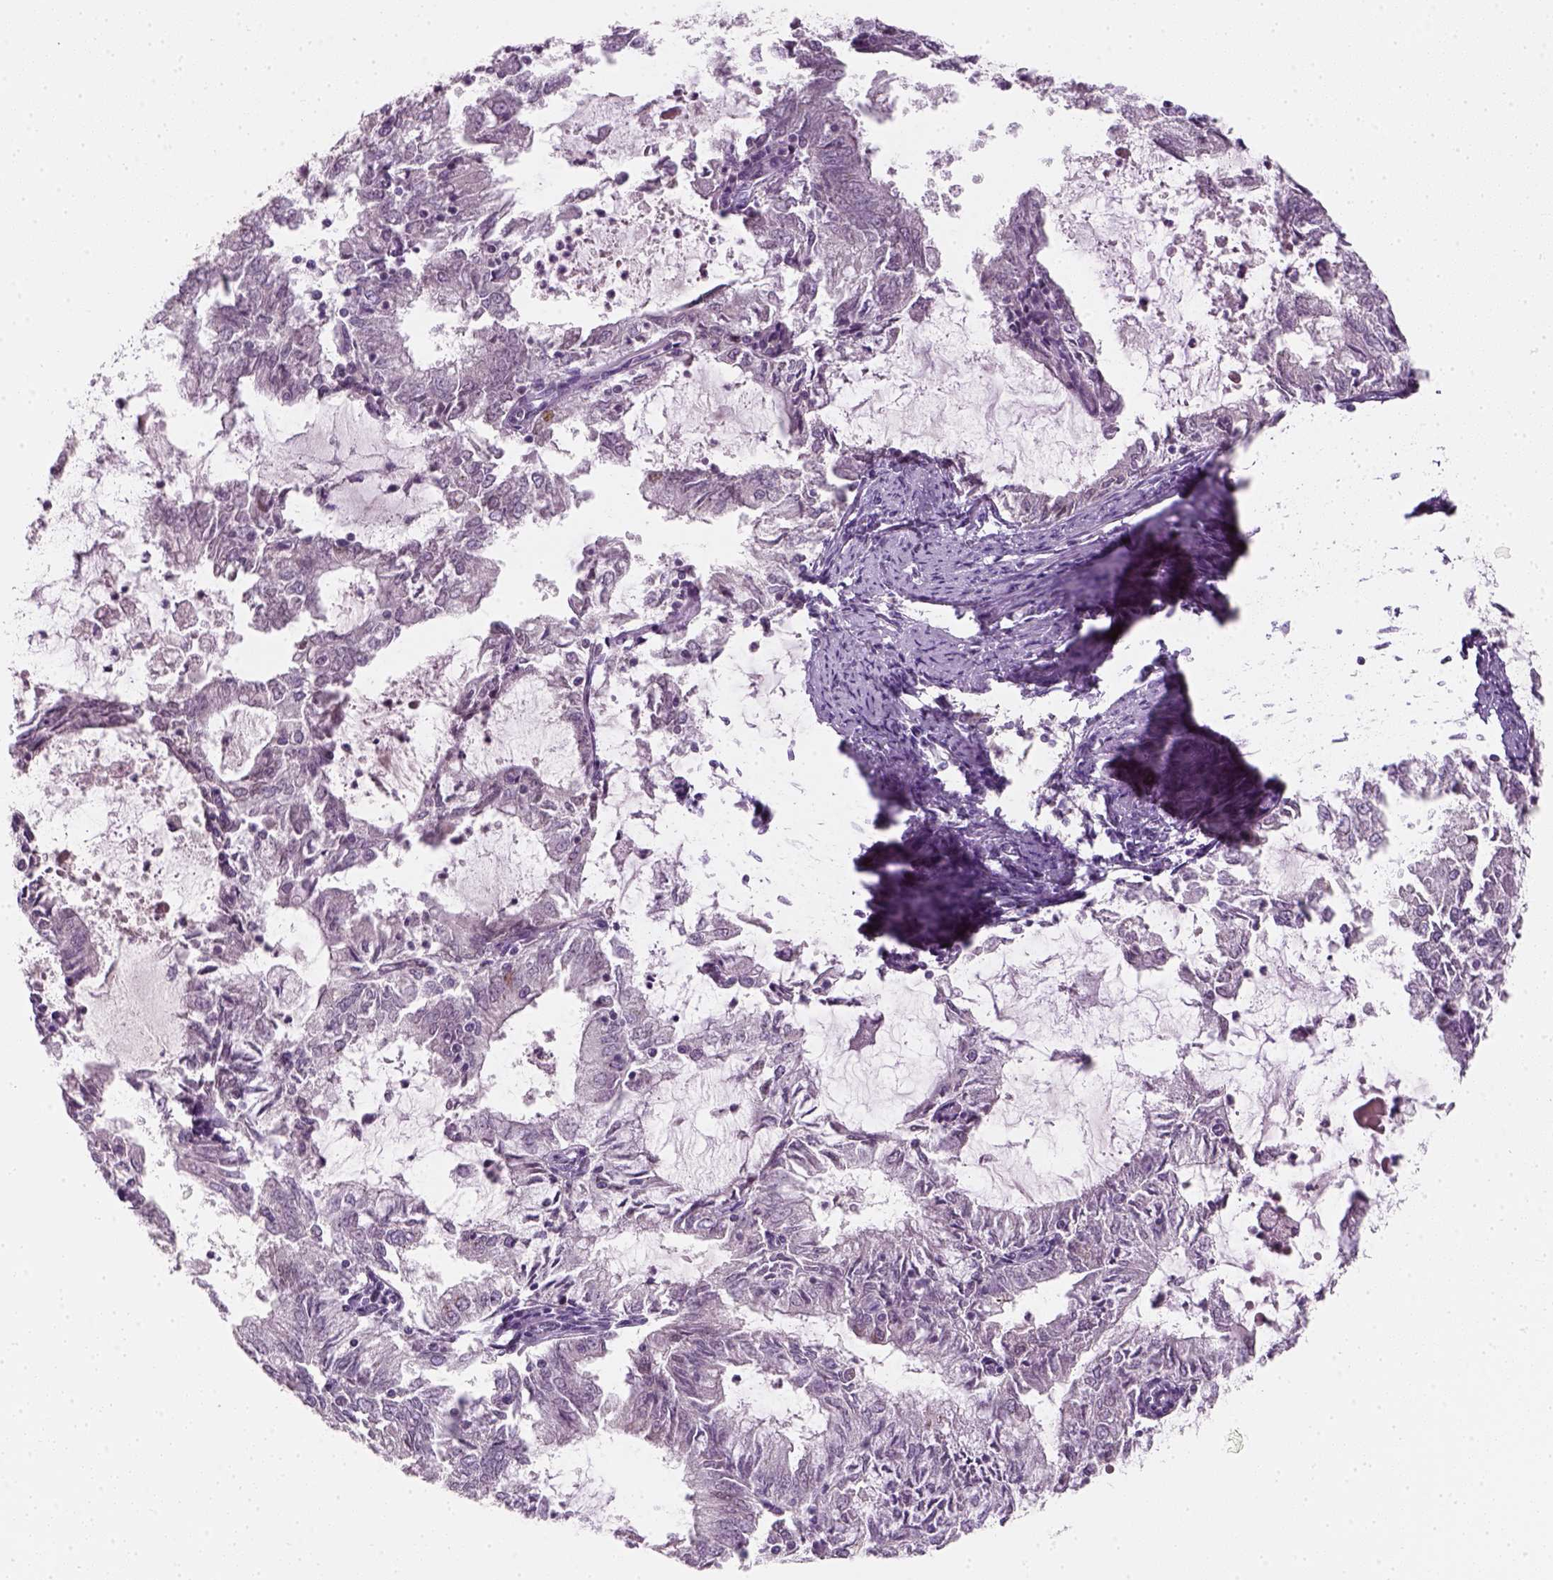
{"staining": {"intensity": "negative", "quantity": "none", "location": "none"}, "tissue": "endometrial cancer", "cell_type": "Tumor cells", "image_type": "cancer", "snomed": [{"axis": "morphology", "description": "Adenocarcinoma, NOS"}, {"axis": "topography", "description": "Endometrium"}], "caption": "The histopathology image reveals no significant staining in tumor cells of endometrial cancer (adenocarcinoma).", "gene": "TP53", "patient": {"sex": "female", "age": 57}}